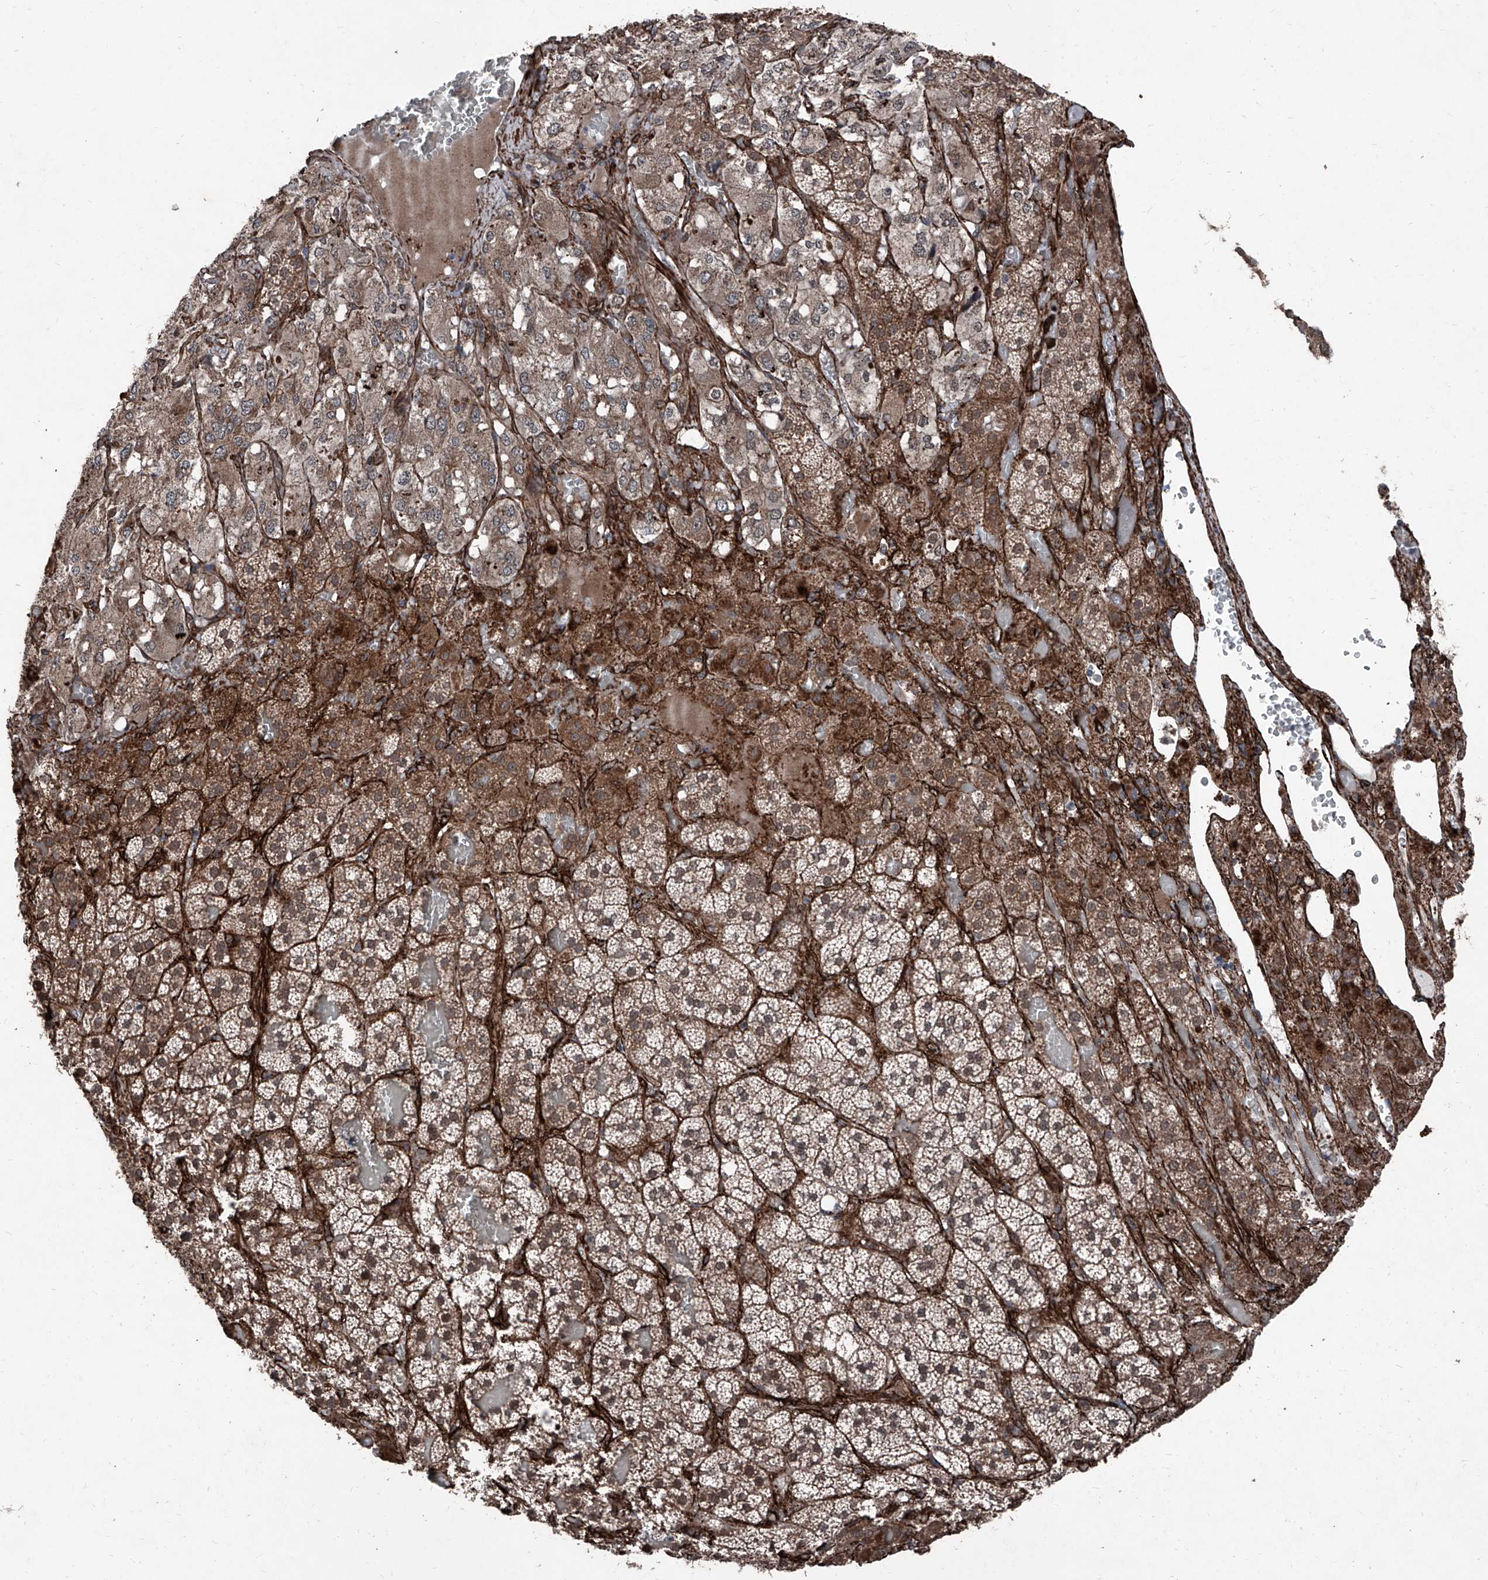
{"staining": {"intensity": "strong", "quantity": "25%-75%", "location": "cytoplasmic/membranous,nuclear"}, "tissue": "adrenal gland", "cell_type": "Glandular cells", "image_type": "normal", "snomed": [{"axis": "morphology", "description": "Normal tissue, NOS"}, {"axis": "topography", "description": "Adrenal gland"}], "caption": "A photomicrograph of human adrenal gland stained for a protein demonstrates strong cytoplasmic/membranous,nuclear brown staining in glandular cells. The staining was performed using DAB, with brown indicating positive protein expression. Nuclei are stained blue with hematoxylin.", "gene": "COA7", "patient": {"sex": "female", "age": 59}}